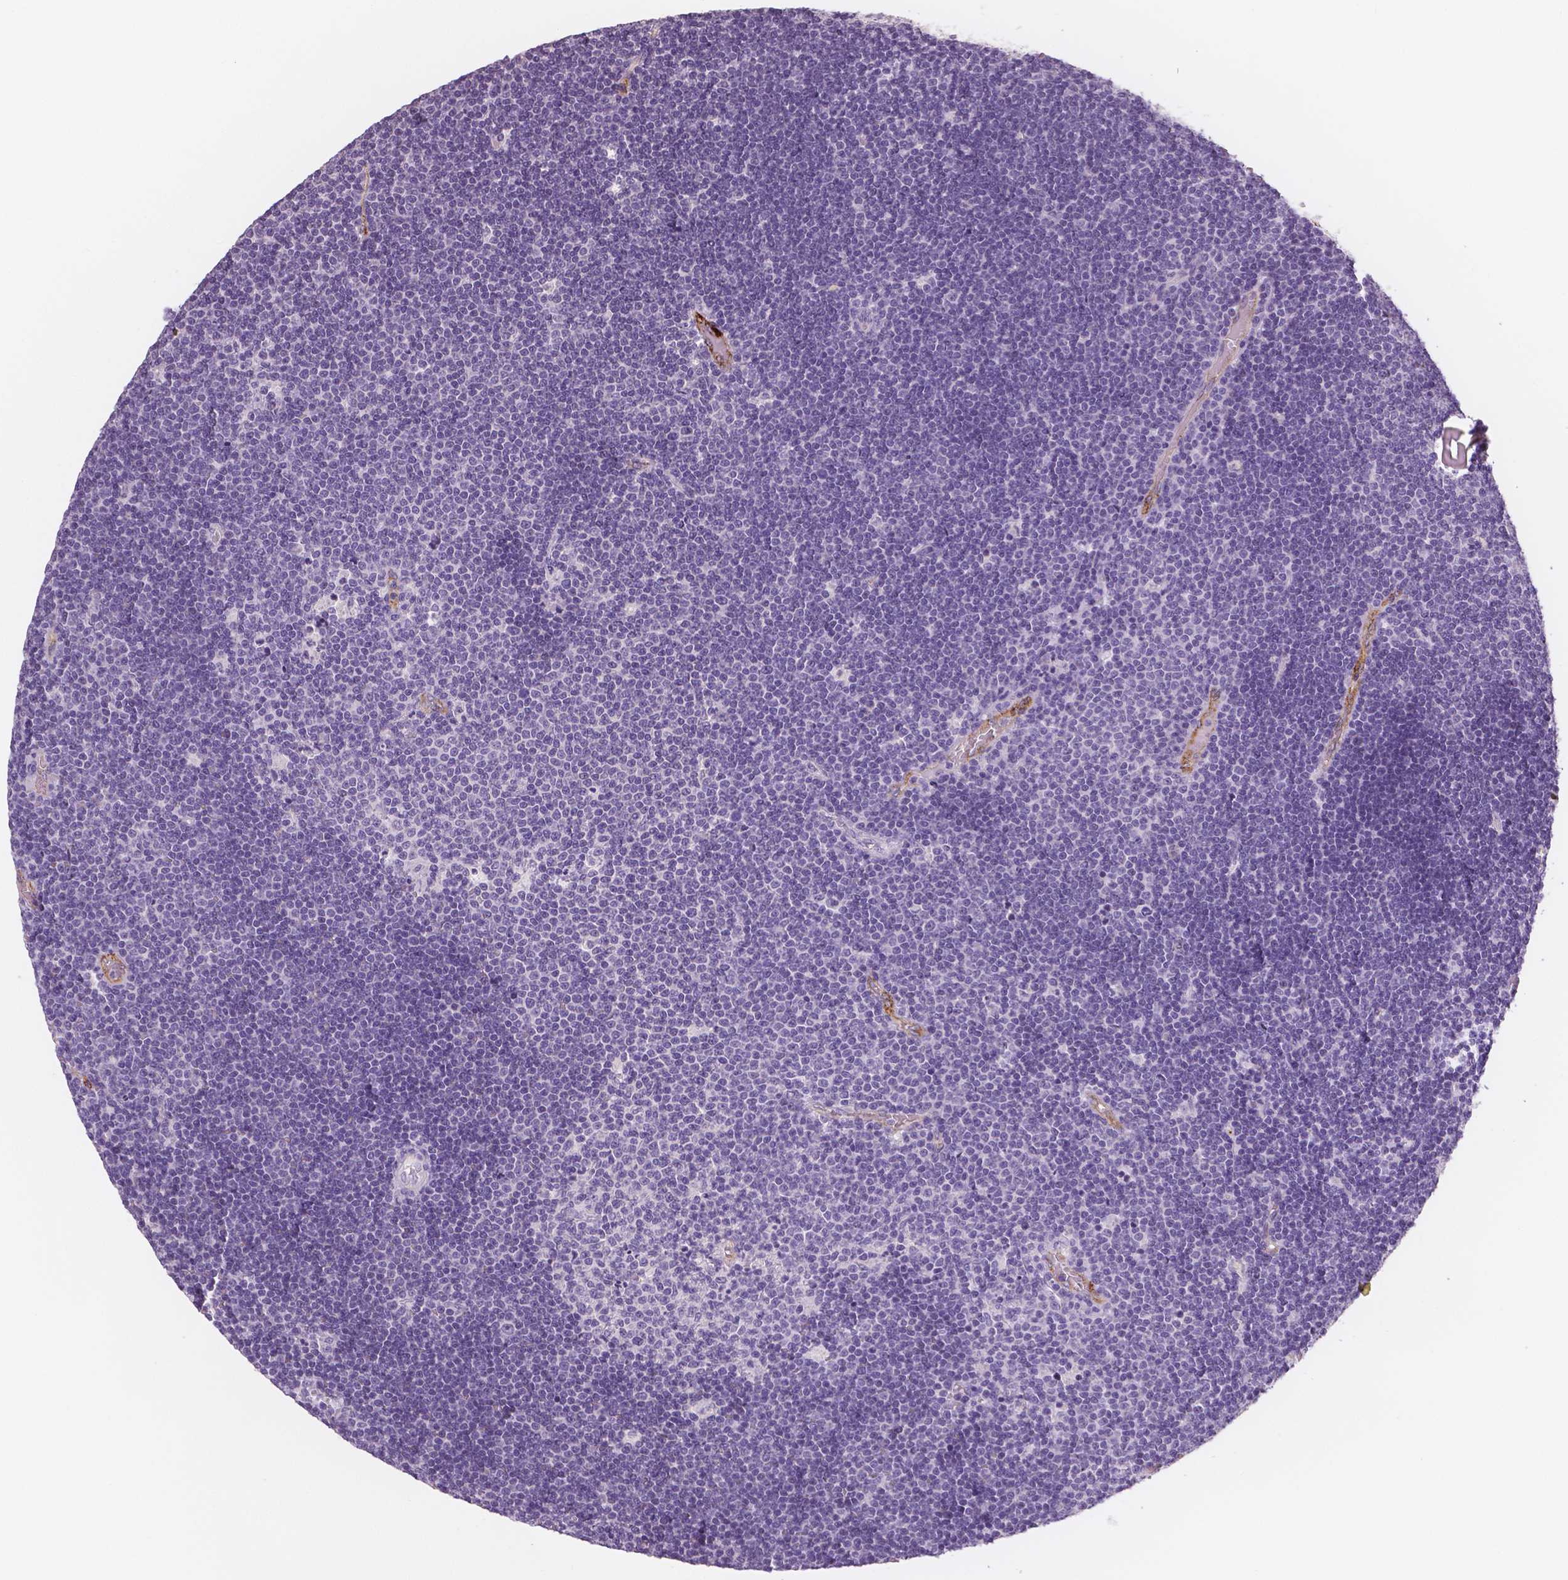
{"staining": {"intensity": "negative", "quantity": "none", "location": "none"}, "tissue": "lymphoma", "cell_type": "Tumor cells", "image_type": "cancer", "snomed": [{"axis": "morphology", "description": "Malignant lymphoma, non-Hodgkin's type, Low grade"}, {"axis": "topography", "description": "Brain"}], "caption": "Immunohistochemistry micrograph of lymphoma stained for a protein (brown), which displays no staining in tumor cells. (Brightfield microscopy of DAB (3,3'-diaminobenzidine) immunohistochemistry at high magnification).", "gene": "TSPAN7", "patient": {"sex": "female", "age": 66}}